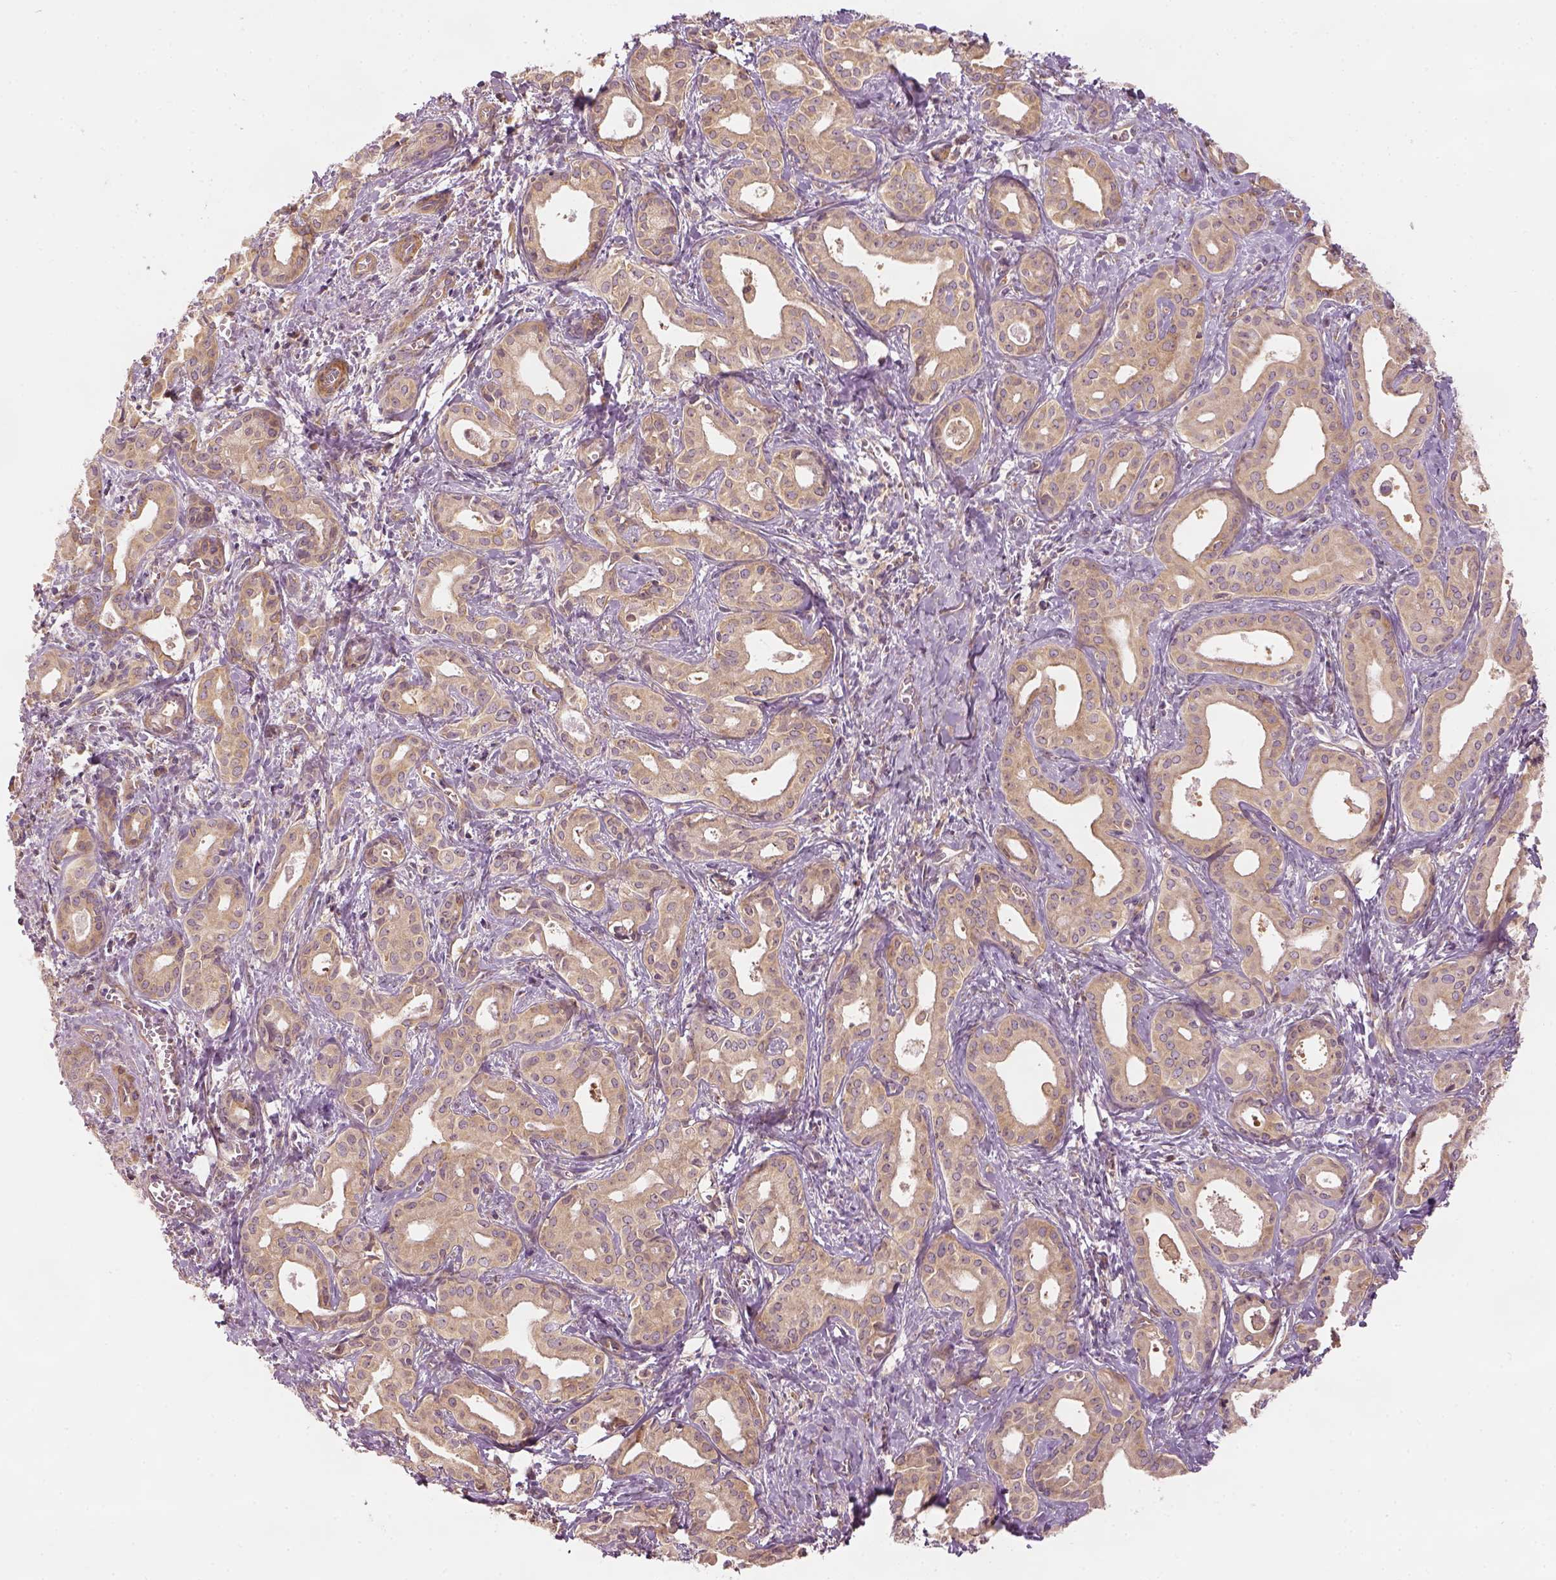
{"staining": {"intensity": "weak", "quantity": ">75%", "location": "cytoplasmic/membranous"}, "tissue": "liver cancer", "cell_type": "Tumor cells", "image_type": "cancer", "snomed": [{"axis": "morphology", "description": "Cholangiocarcinoma"}, {"axis": "topography", "description": "Liver"}], "caption": "High-magnification brightfield microscopy of liver cancer stained with DAB (brown) and counterstained with hematoxylin (blue). tumor cells exhibit weak cytoplasmic/membranous staining is appreciated in about>75% of cells. (Stains: DAB in brown, nuclei in blue, Microscopy: brightfield microscopy at high magnification).", "gene": "PAIP1", "patient": {"sex": "female", "age": 65}}